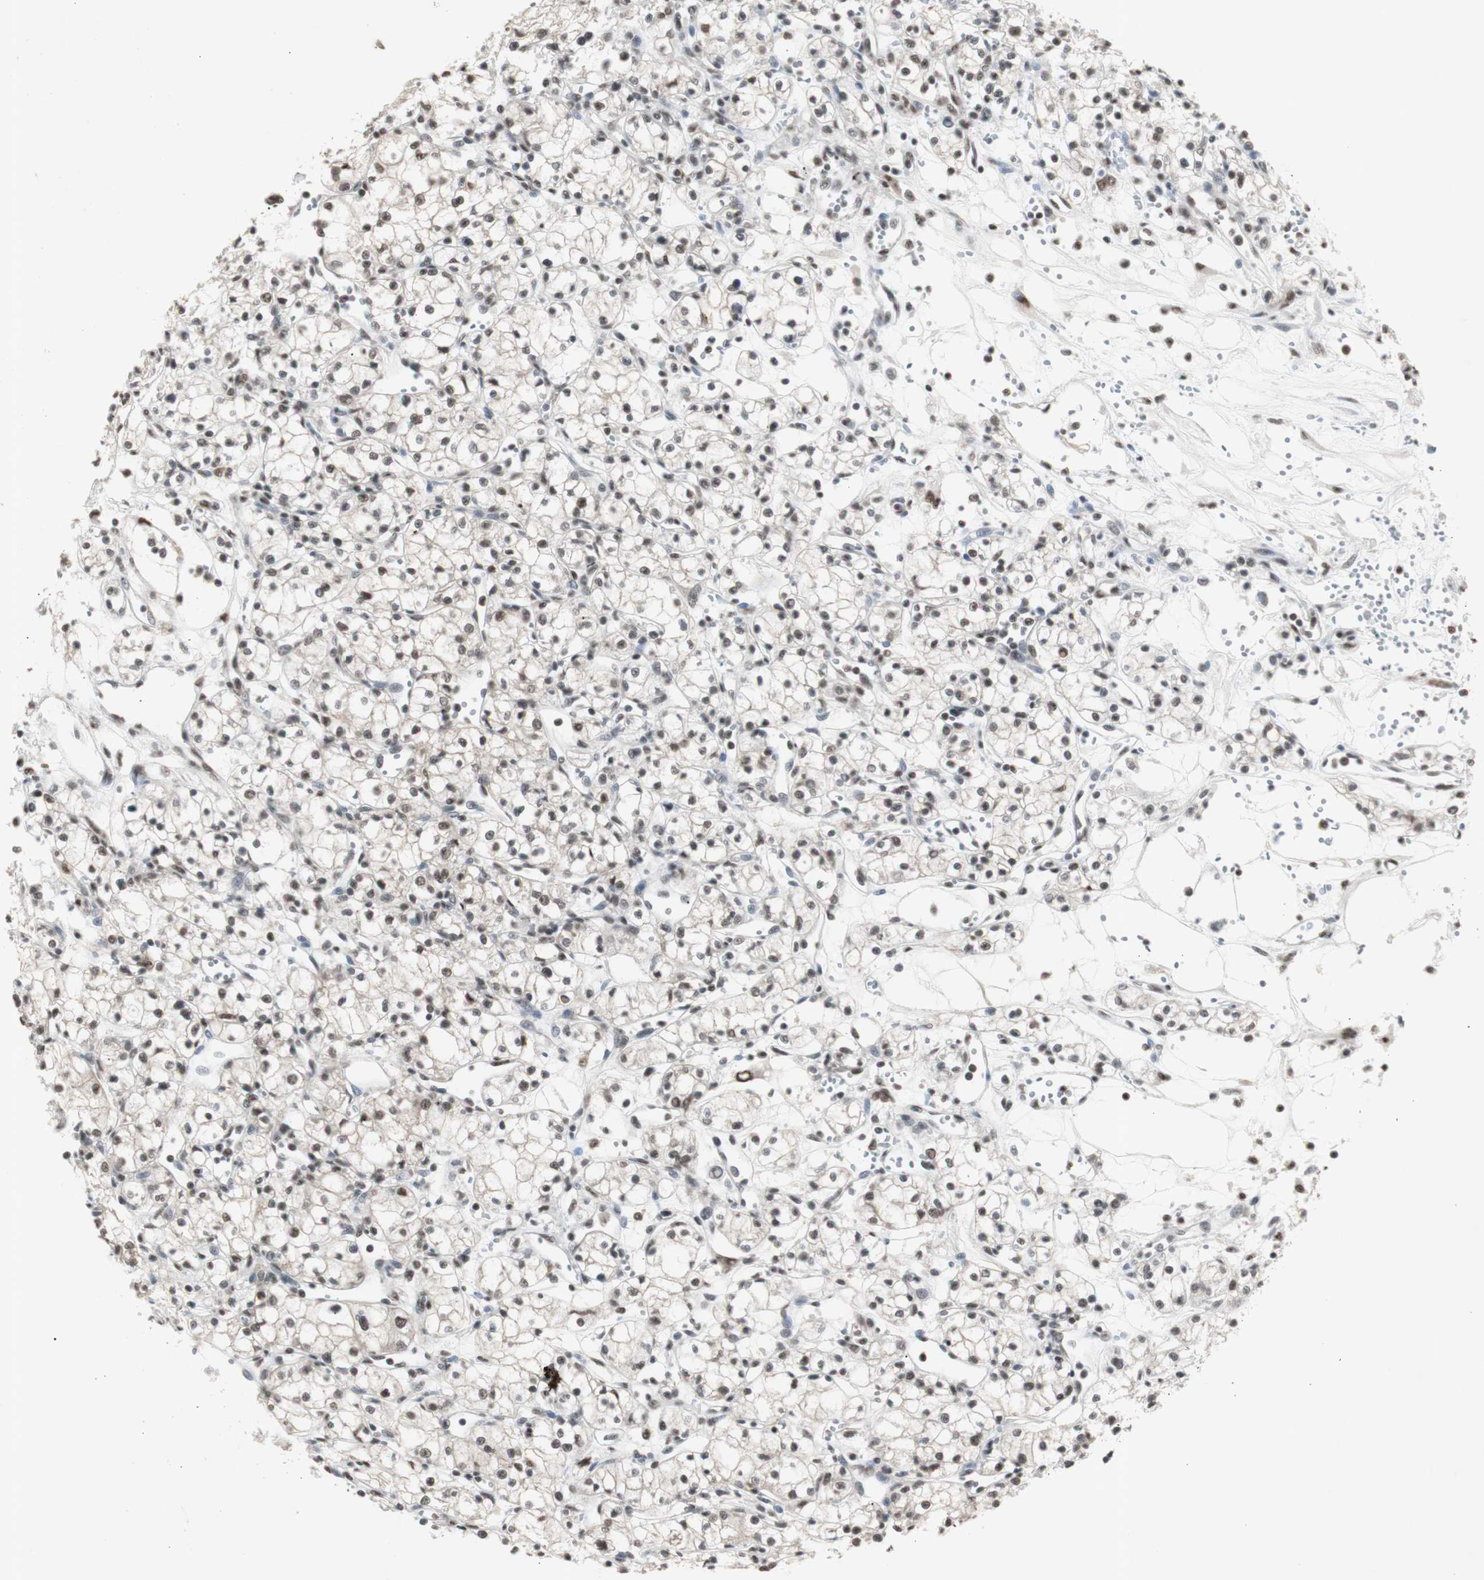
{"staining": {"intensity": "moderate", "quantity": ">75%", "location": "nuclear"}, "tissue": "renal cancer", "cell_type": "Tumor cells", "image_type": "cancer", "snomed": [{"axis": "morphology", "description": "Normal tissue, NOS"}, {"axis": "morphology", "description": "Adenocarcinoma, NOS"}, {"axis": "topography", "description": "Kidney"}], "caption": "High-power microscopy captured an IHC photomicrograph of renal cancer, revealing moderate nuclear expression in about >75% of tumor cells.", "gene": "SNRPB", "patient": {"sex": "male", "age": 59}}